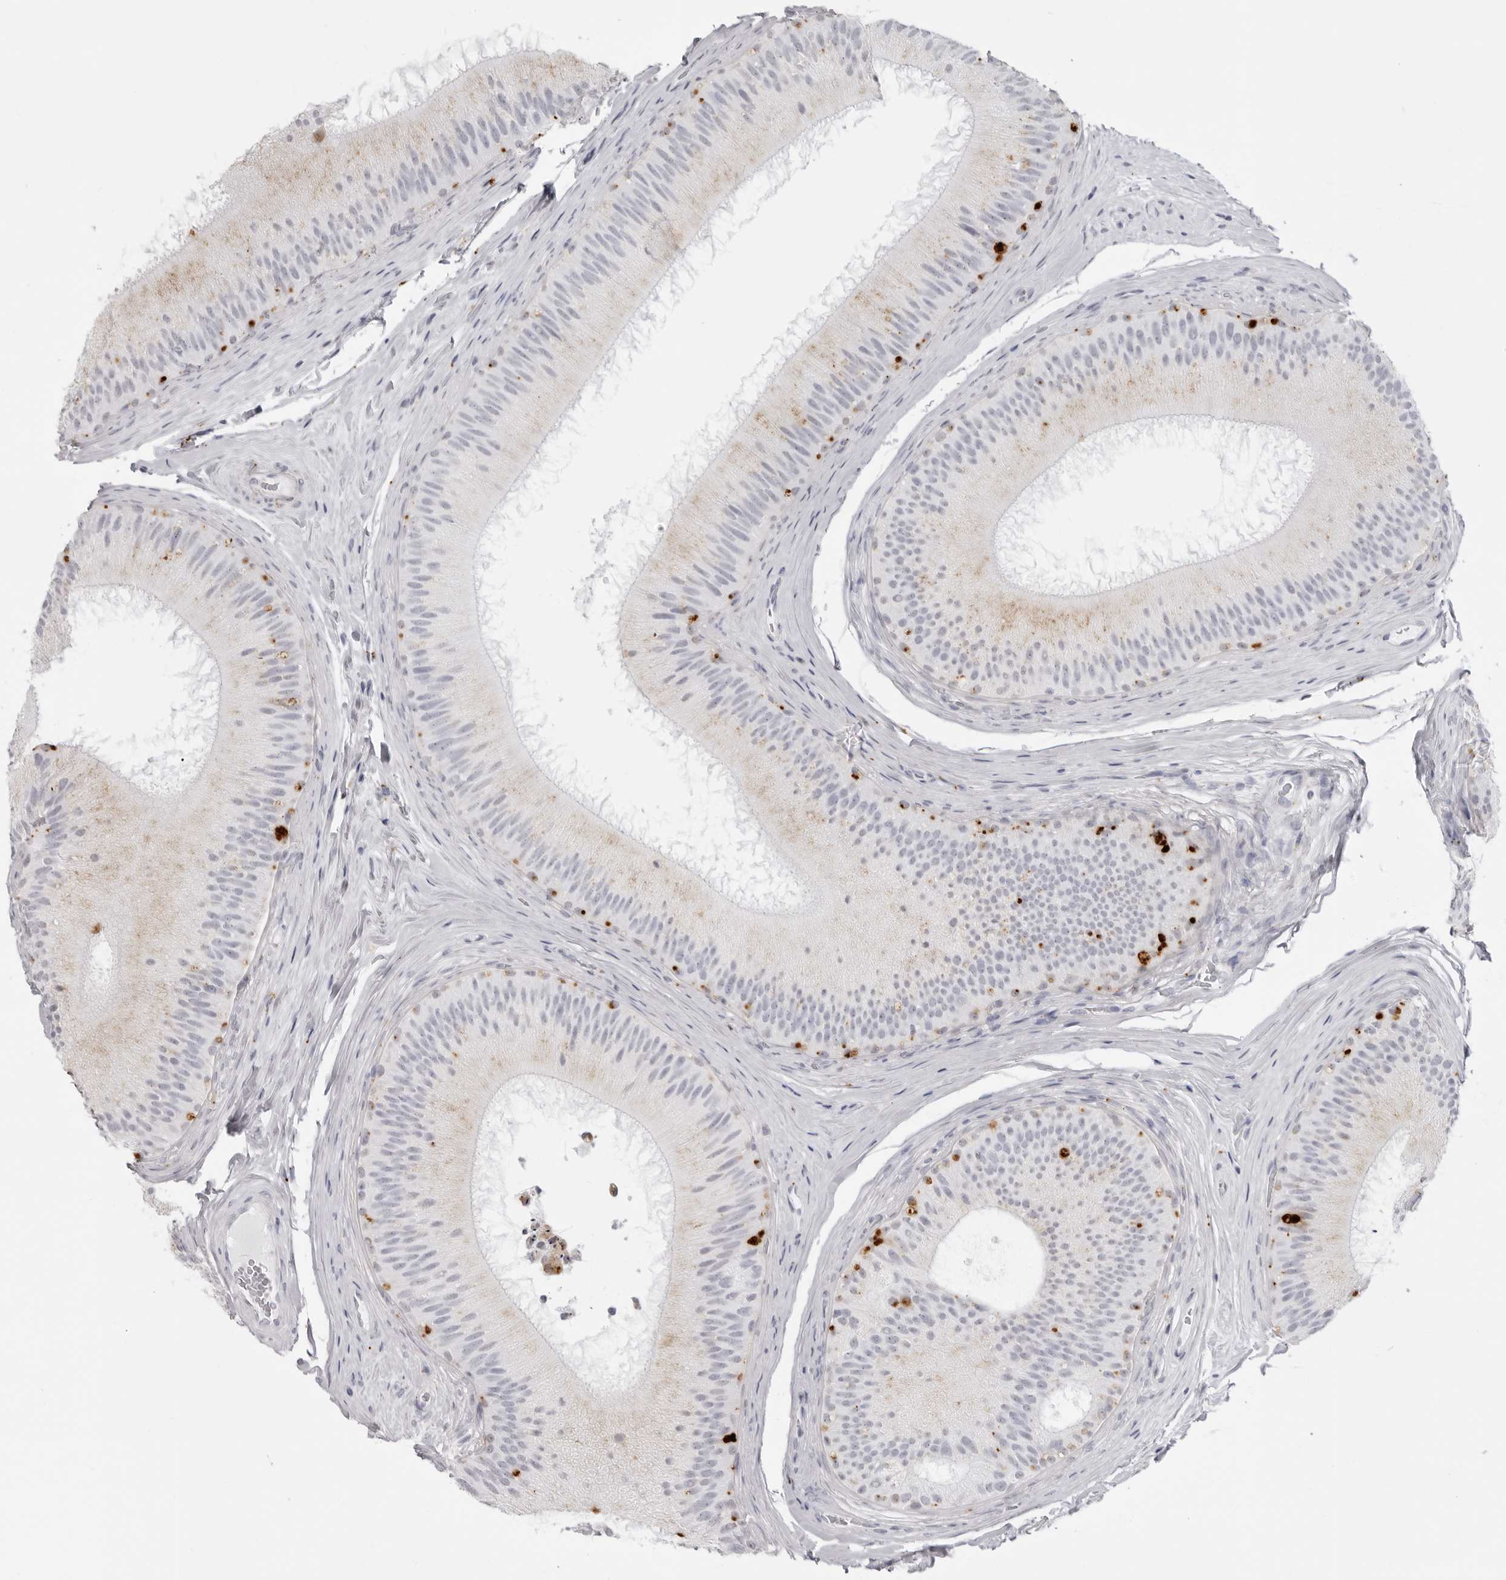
{"staining": {"intensity": "strong", "quantity": "<25%", "location": "cytoplasmic/membranous"}, "tissue": "epididymis", "cell_type": "Glandular cells", "image_type": "normal", "snomed": [{"axis": "morphology", "description": "Normal tissue, NOS"}, {"axis": "topography", "description": "Epididymis"}], "caption": "A micrograph of epididymis stained for a protein demonstrates strong cytoplasmic/membranous brown staining in glandular cells. (brown staining indicates protein expression, while blue staining denotes nuclei).", "gene": "IL25", "patient": {"sex": "male", "age": 45}}